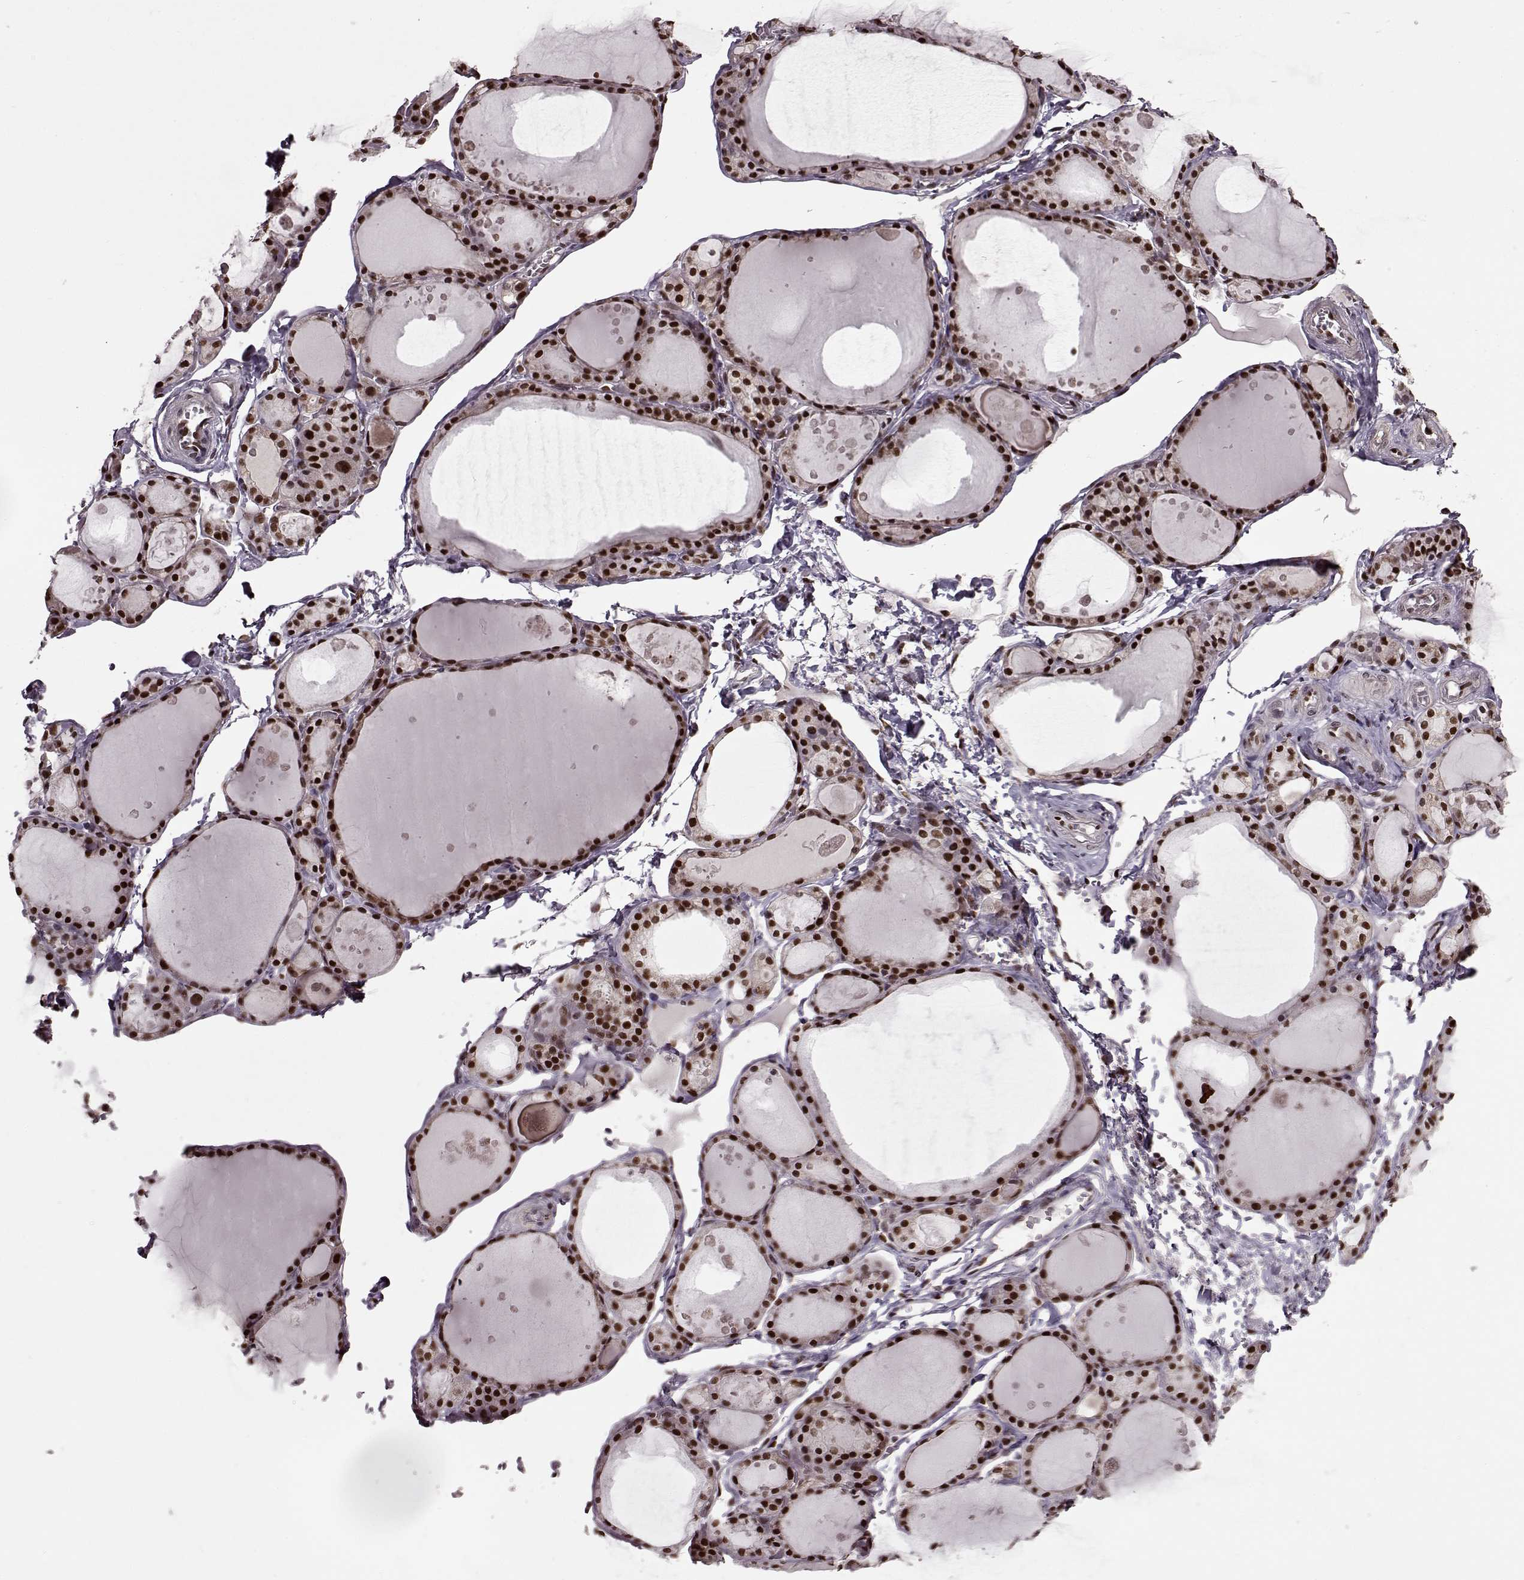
{"staining": {"intensity": "strong", "quantity": ">75%", "location": "nuclear"}, "tissue": "thyroid gland", "cell_type": "Glandular cells", "image_type": "normal", "snomed": [{"axis": "morphology", "description": "Normal tissue, NOS"}, {"axis": "topography", "description": "Thyroid gland"}], "caption": "Immunohistochemical staining of benign human thyroid gland exhibits >75% levels of strong nuclear protein expression in about >75% of glandular cells.", "gene": "FTO", "patient": {"sex": "male", "age": 68}}